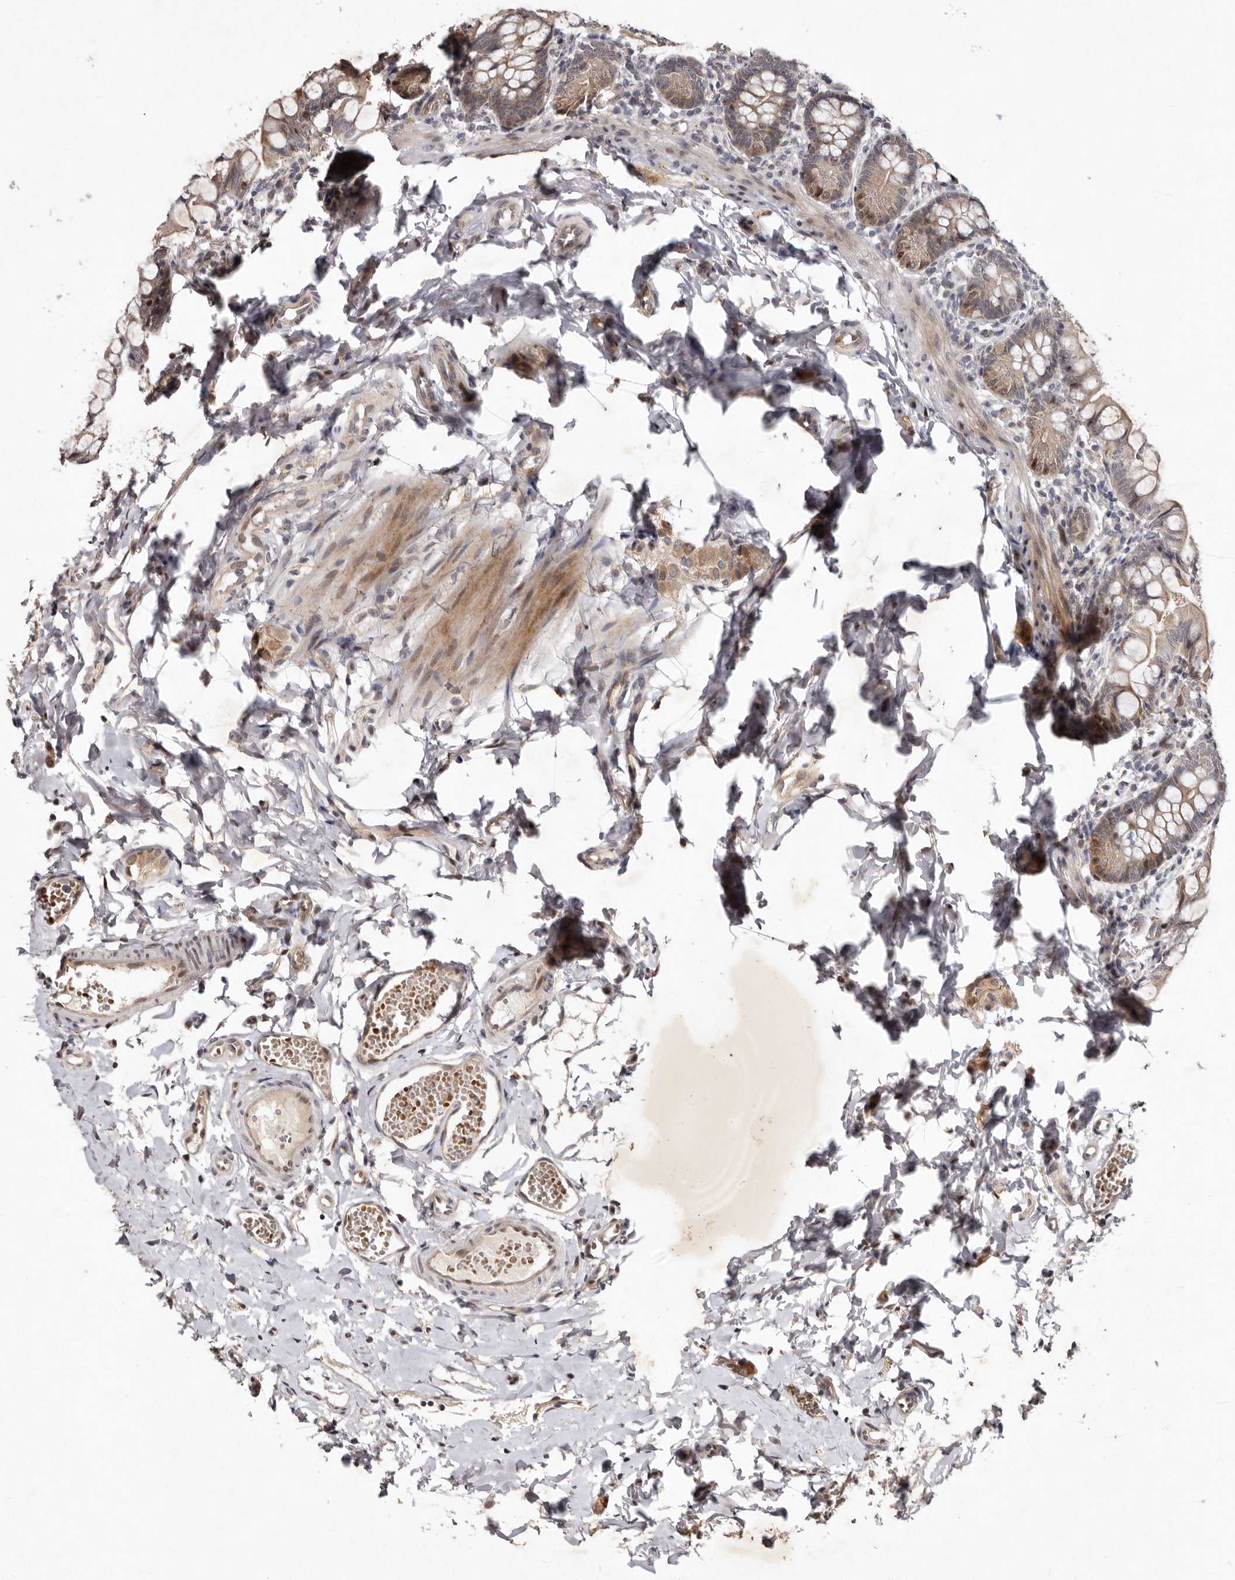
{"staining": {"intensity": "moderate", "quantity": ">75%", "location": "cytoplasmic/membranous,nuclear"}, "tissue": "small intestine", "cell_type": "Glandular cells", "image_type": "normal", "snomed": [{"axis": "morphology", "description": "Normal tissue, NOS"}, {"axis": "topography", "description": "Small intestine"}], "caption": "The micrograph shows a brown stain indicating the presence of a protein in the cytoplasmic/membranous,nuclear of glandular cells in small intestine. Nuclei are stained in blue.", "gene": "ABL1", "patient": {"sex": "male", "age": 7}}